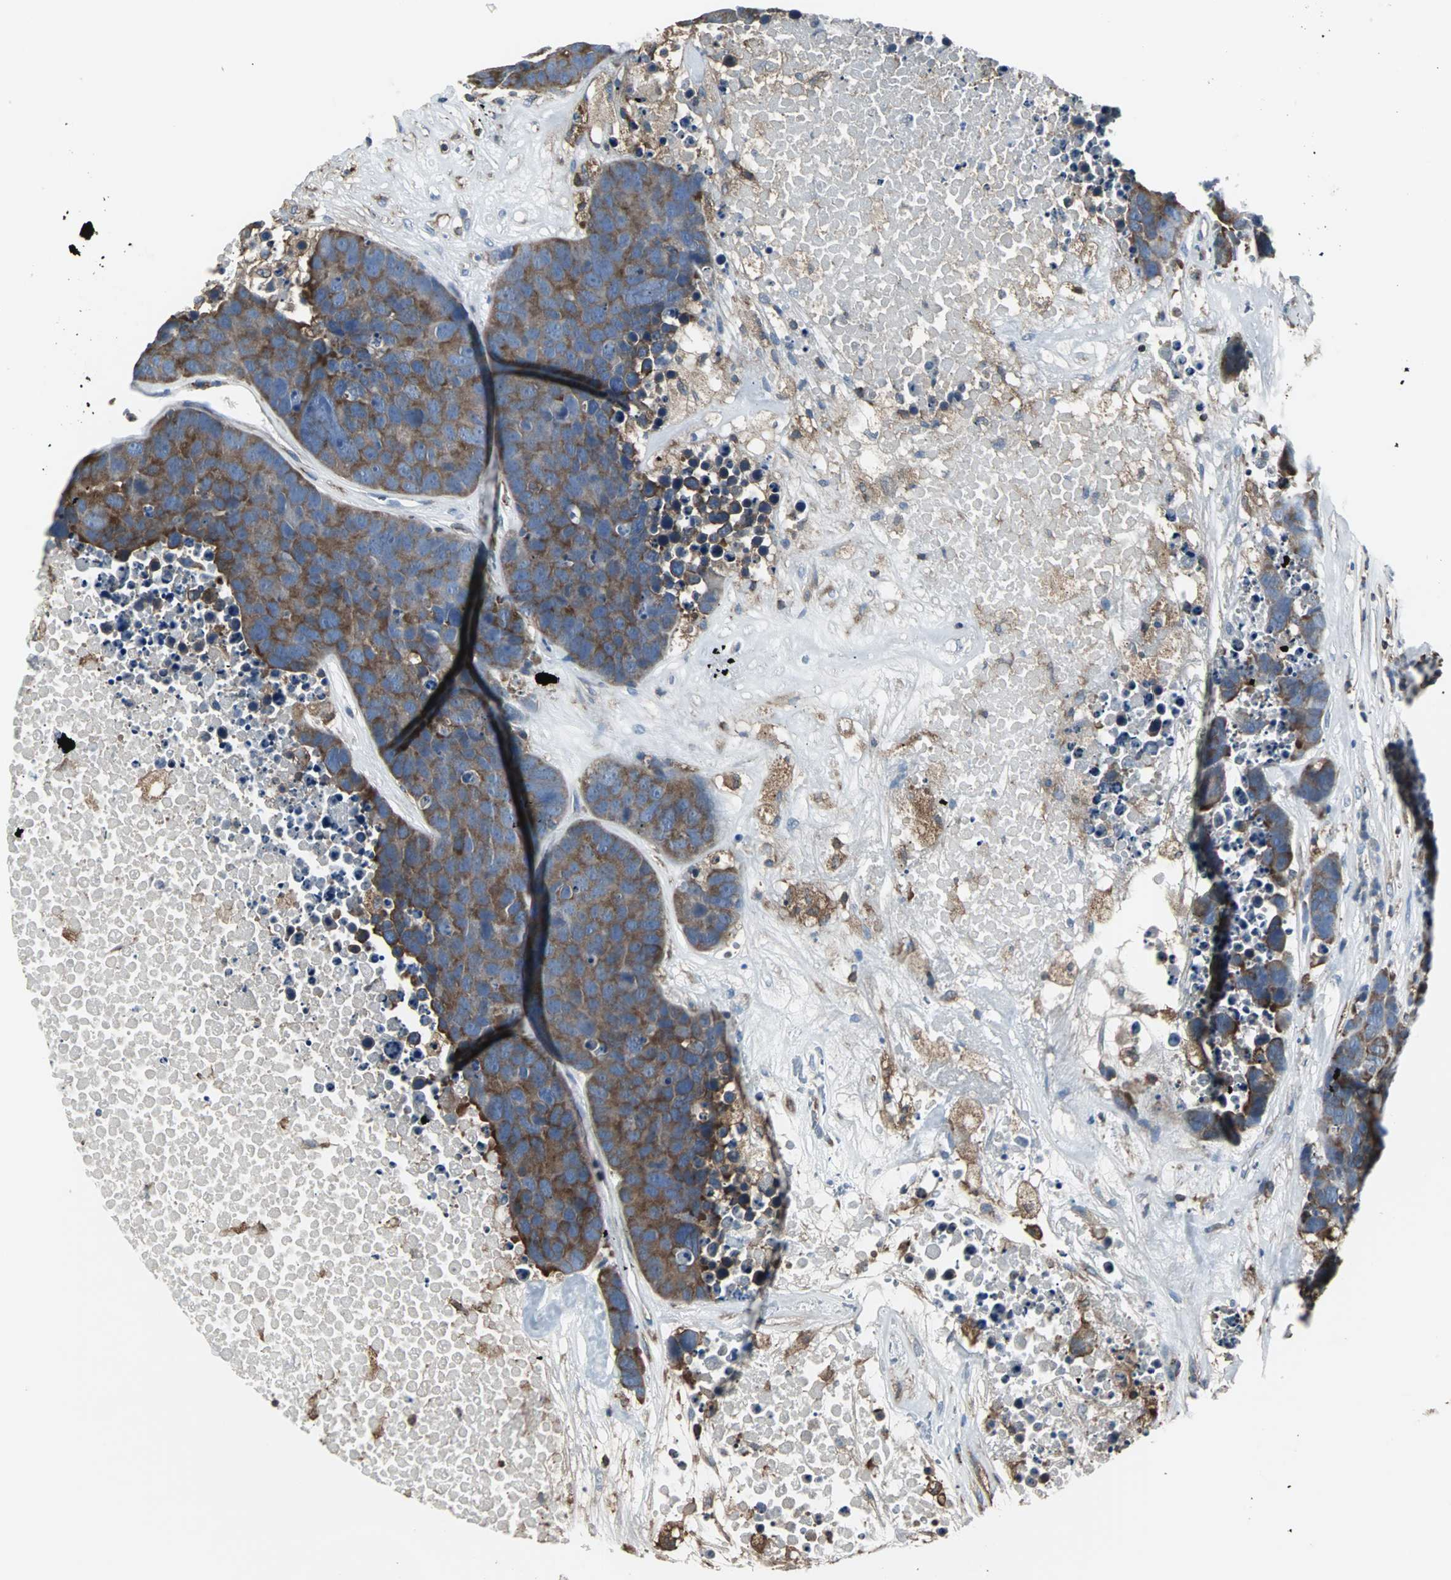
{"staining": {"intensity": "strong", "quantity": ">75%", "location": "cytoplasmic/membranous"}, "tissue": "carcinoid", "cell_type": "Tumor cells", "image_type": "cancer", "snomed": [{"axis": "morphology", "description": "Carcinoid, malignant, NOS"}, {"axis": "topography", "description": "Lung"}], "caption": "Carcinoid tissue exhibits strong cytoplasmic/membranous staining in approximately >75% of tumor cells (brown staining indicates protein expression, while blue staining denotes nuclei).", "gene": "LRRFIP1", "patient": {"sex": "male", "age": 60}}